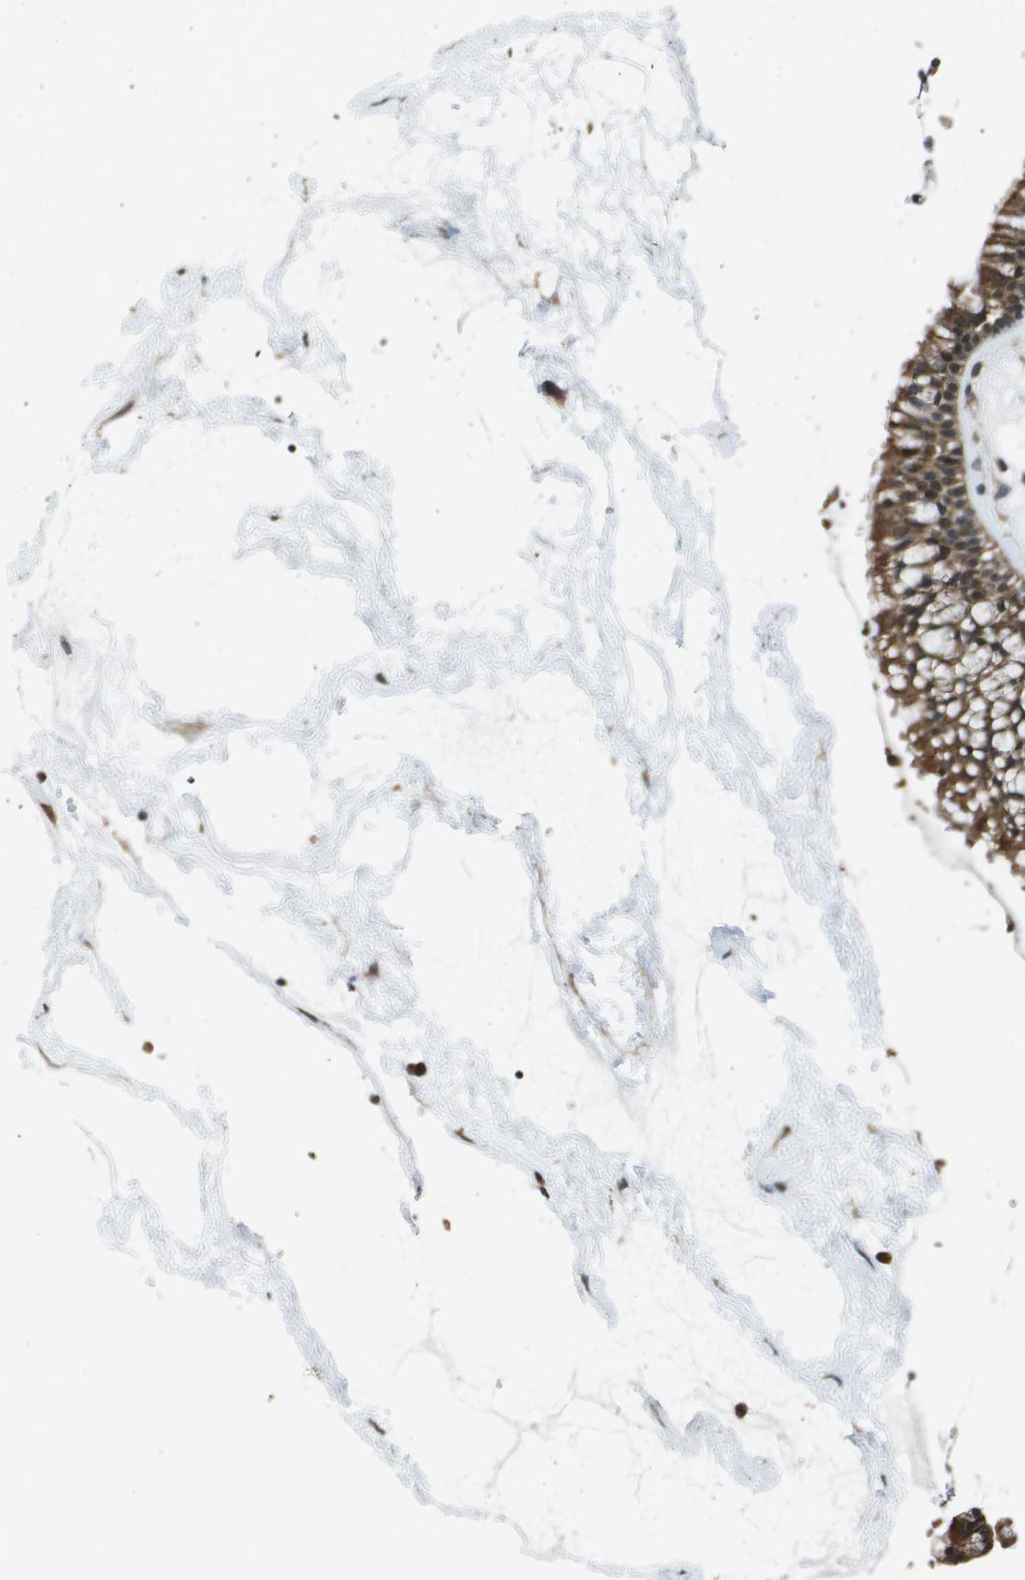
{"staining": {"intensity": "moderate", "quantity": ">75%", "location": "cytoplasmic/membranous"}, "tissue": "nasopharynx", "cell_type": "Respiratory epithelial cells", "image_type": "normal", "snomed": [{"axis": "morphology", "description": "Normal tissue, NOS"}, {"axis": "morphology", "description": "Inflammation, NOS"}, {"axis": "topography", "description": "Nasopharynx"}], "caption": "Immunohistochemistry (DAB (3,3'-diaminobenzidine)) staining of normal human nasopharynx displays moderate cytoplasmic/membranous protein positivity in approximately >75% of respiratory epithelial cells. The staining was performed using DAB (3,3'-diaminobenzidine), with brown indicating positive protein expression. Nuclei are stained blue with hematoxylin.", "gene": "PPFIA1", "patient": {"sex": "male", "age": 48}}